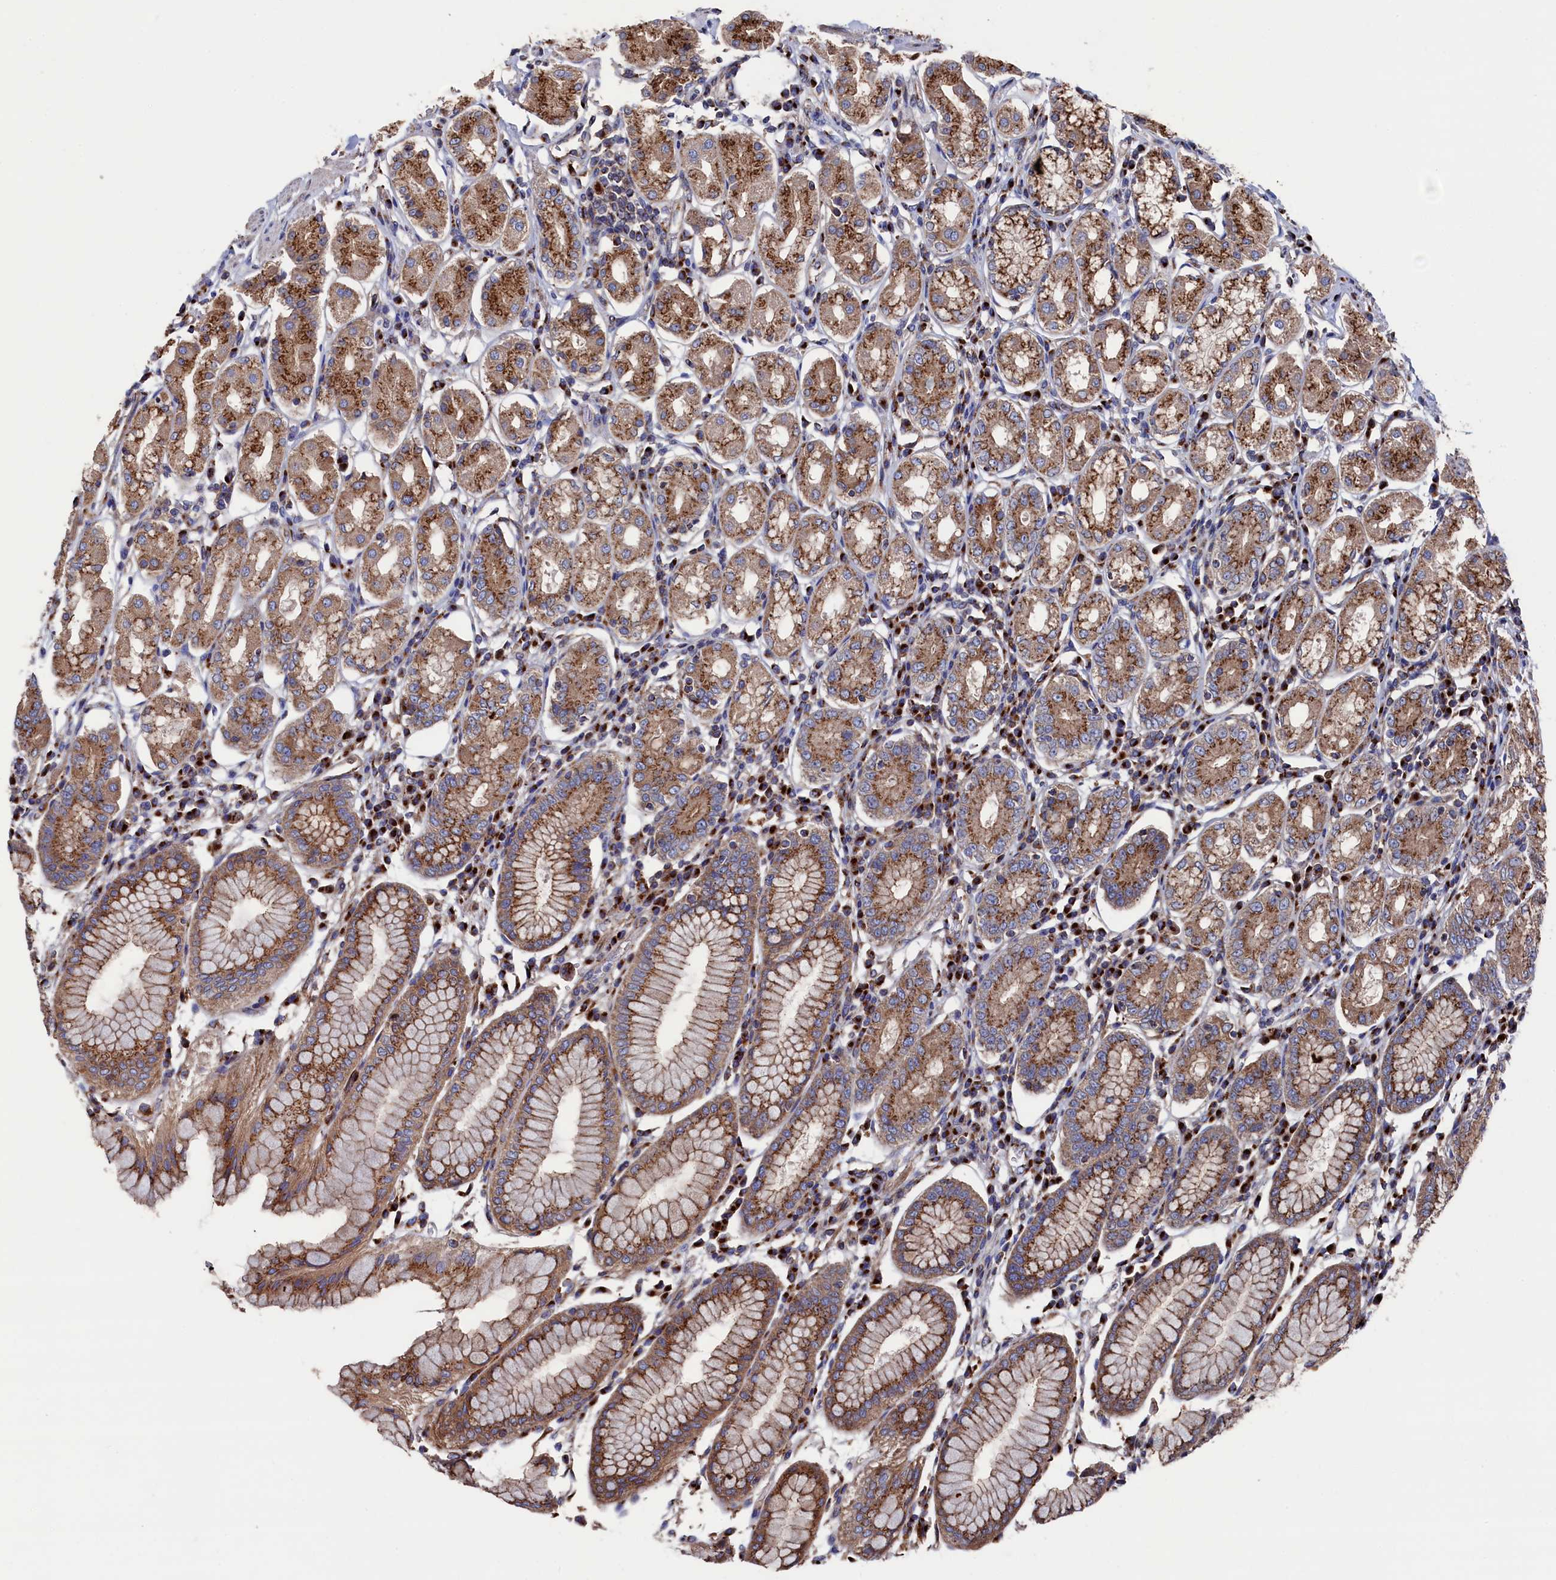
{"staining": {"intensity": "strong", "quantity": ">75%", "location": "cytoplasmic/membranous"}, "tissue": "stomach", "cell_type": "Glandular cells", "image_type": "normal", "snomed": [{"axis": "morphology", "description": "Normal tissue, NOS"}, {"axis": "topography", "description": "Stomach"}, {"axis": "topography", "description": "Stomach, lower"}], "caption": "A micrograph of stomach stained for a protein reveals strong cytoplasmic/membranous brown staining in glandular cells.", "gene": "PRRC1", "patient": {"sex": "female", "age": 56}}